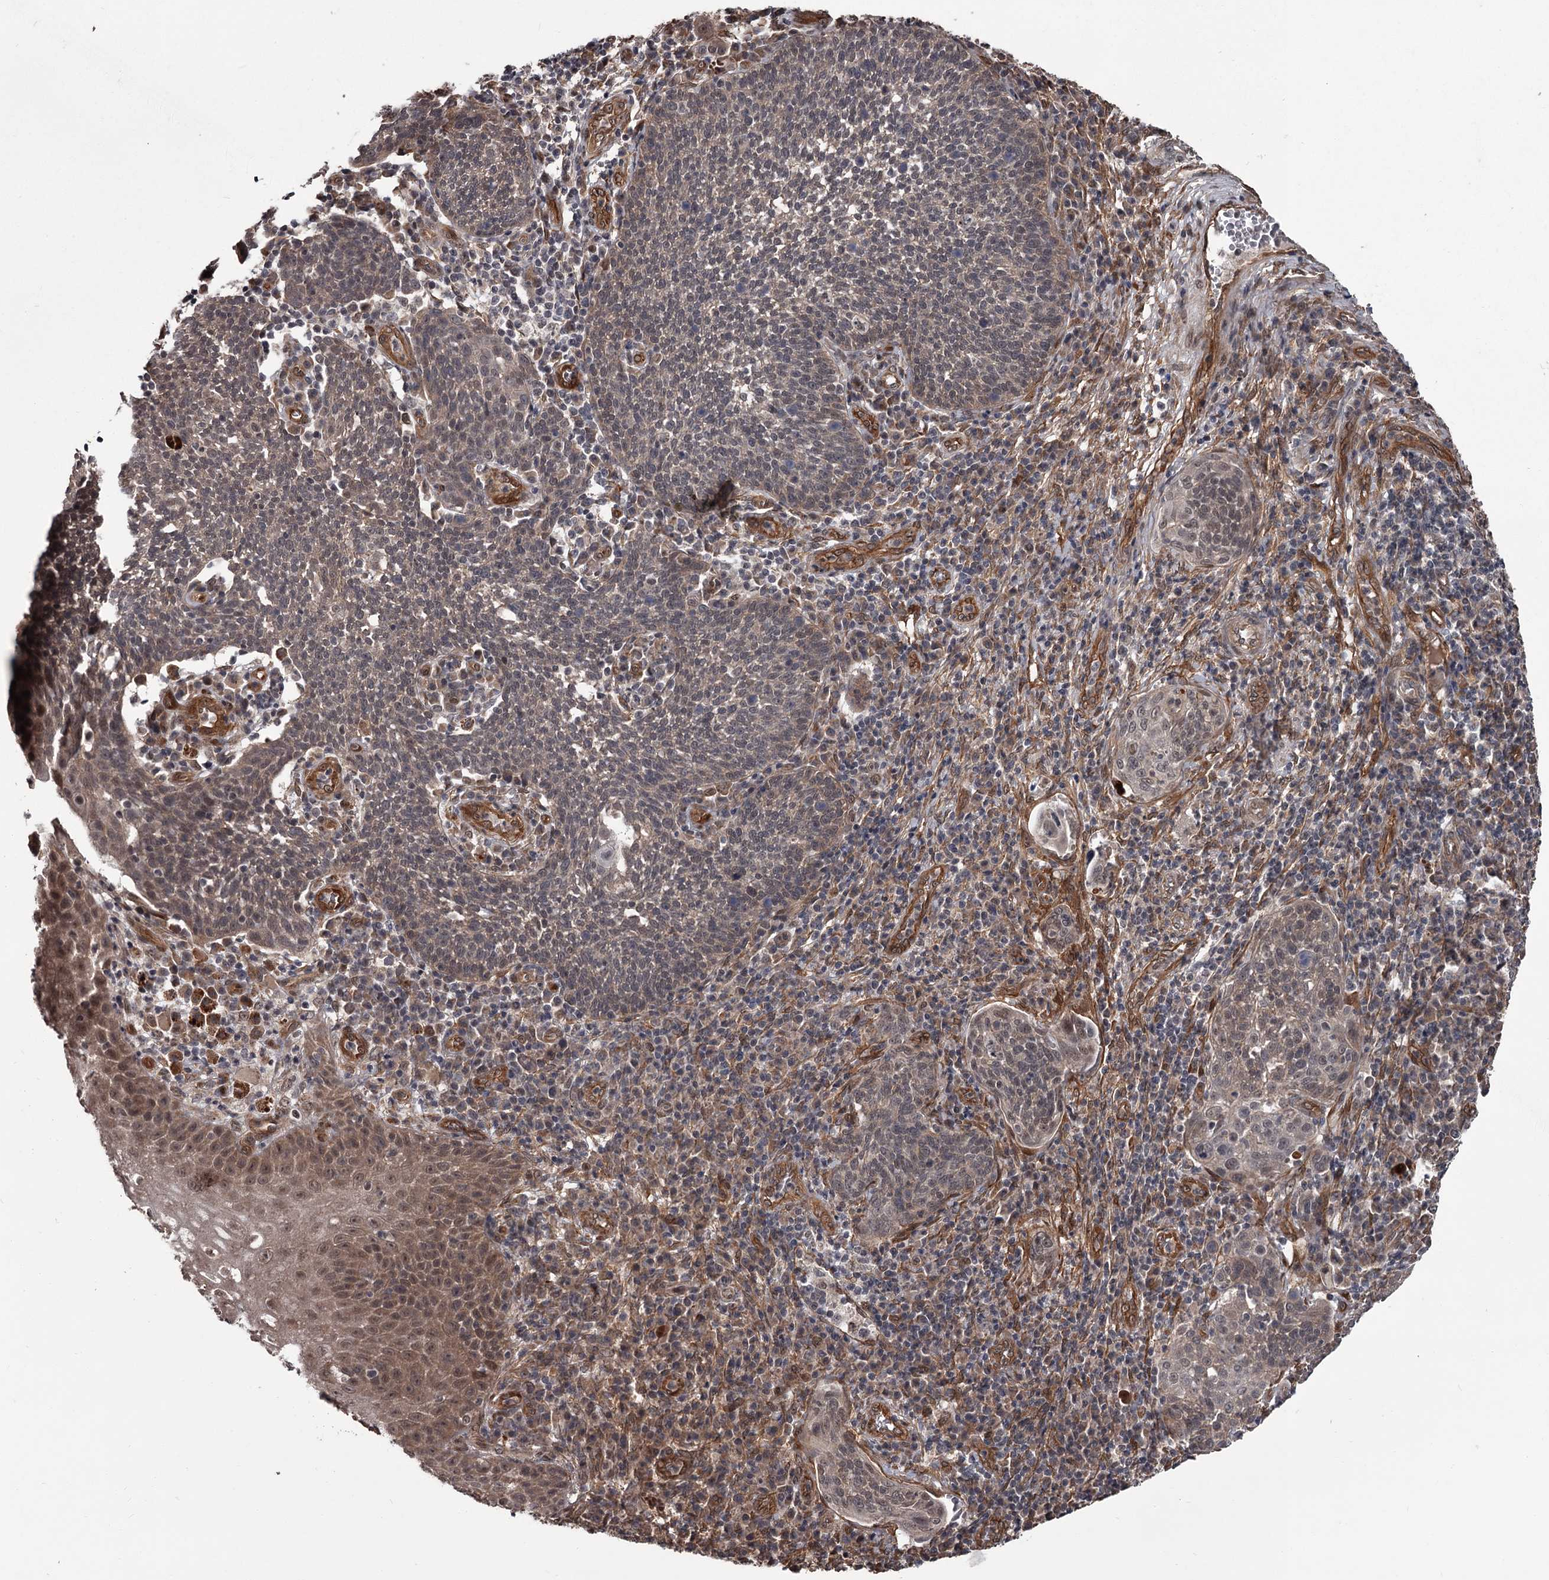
{"staining": {"intensity": "negative", "quantity": "none", "location": "none"}, "tissue": "cervical cancer", "cell_type": "Tumor cells", "image_type": "cancer", "snomed": [{"axis": "morphology", "description": "Squamous cell carcinoma, NOS"}, {"axis": "topography", "description": "Cervix"}], "caption": "IHC photomicrograph of neoplastic tissue: human cervical cancer (squamous cell carcinoma) stained with DAB (3,3'-diaminobenzidine) demonstrates no significant protein staining in tumor cells.", "gene": "CDC42EP2", "patient": {"sex": "female", "age": 34}}